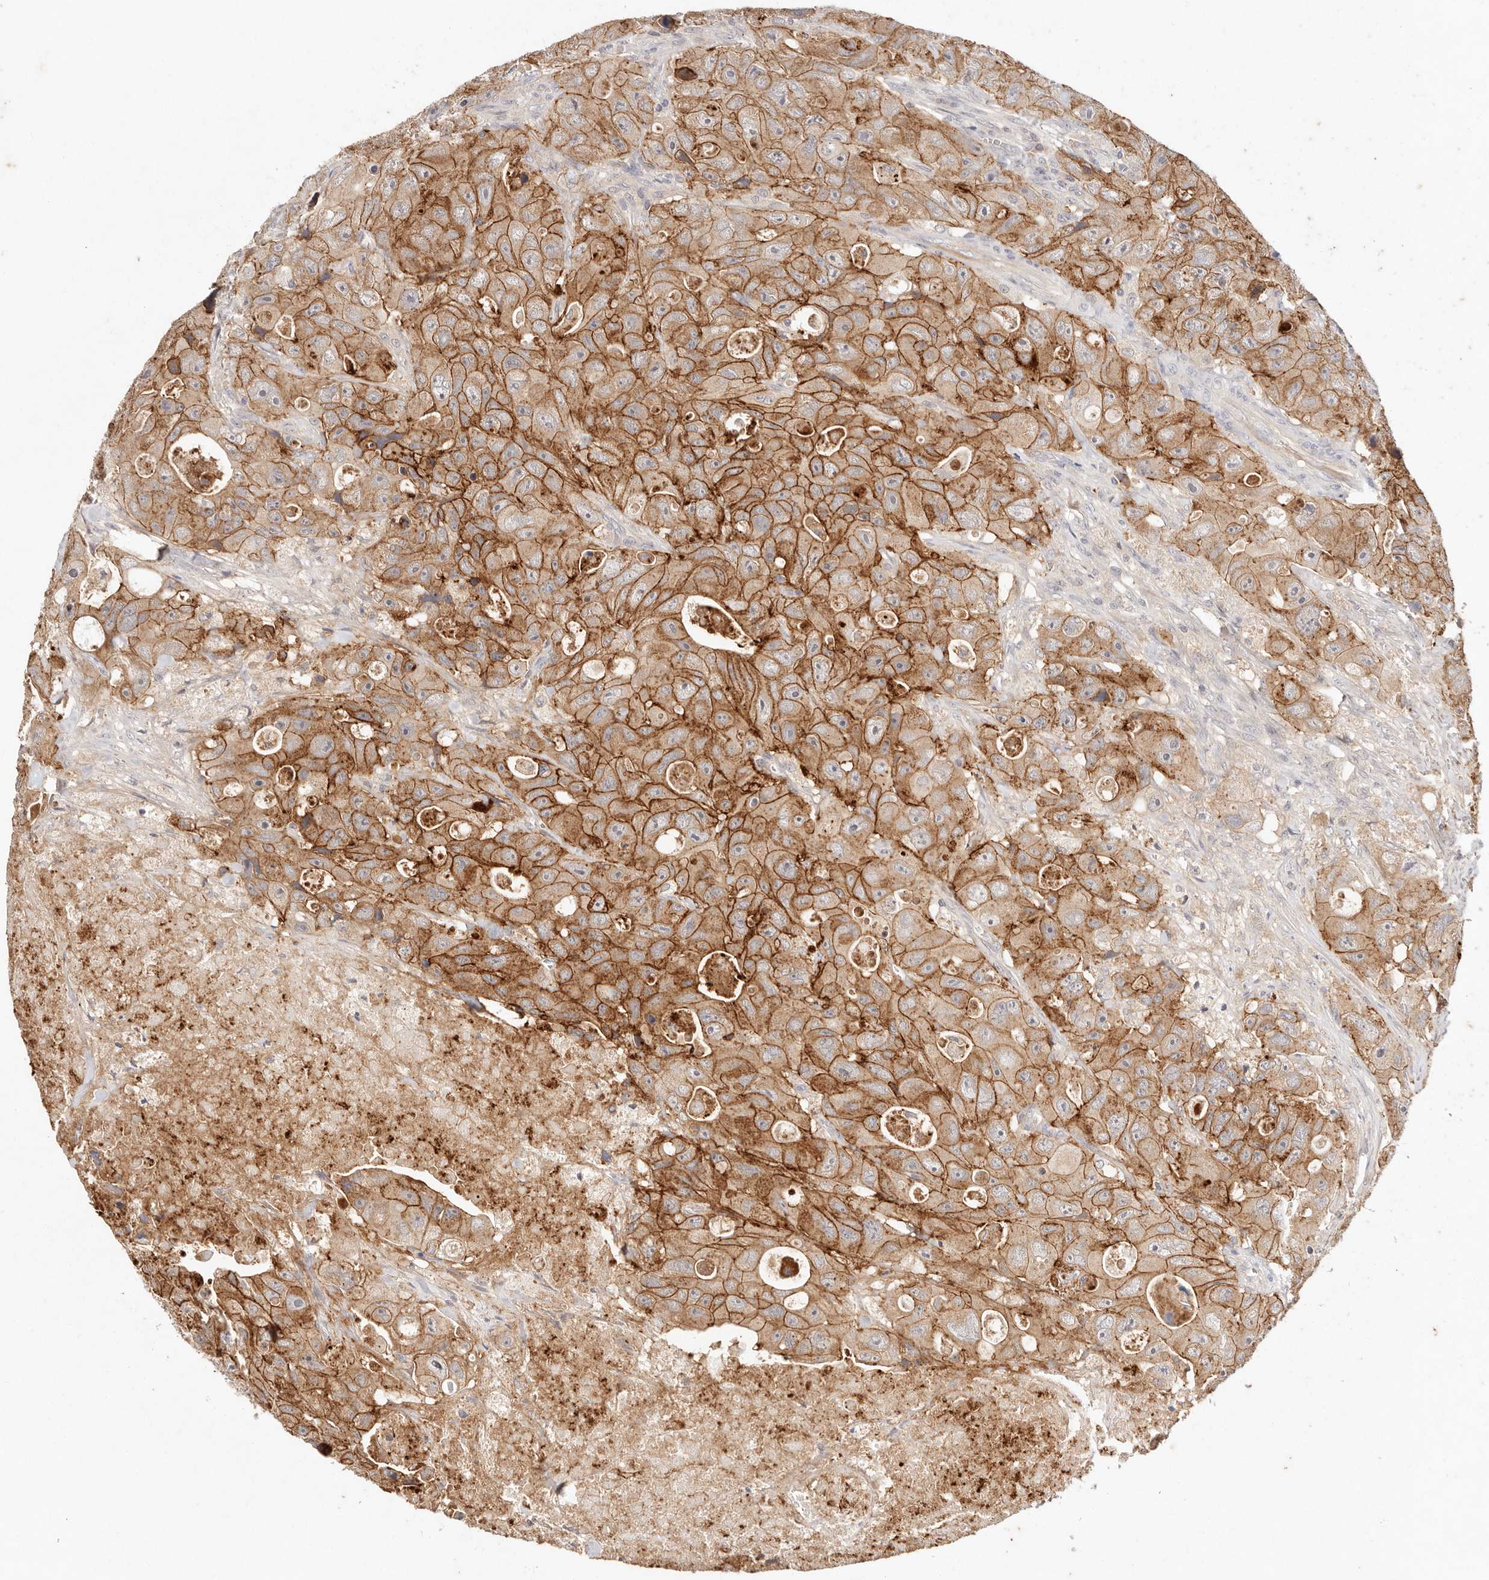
{"staining": {"intensity": "strong", "quantity": "25%-75%", "location": "cytoplasmic/membranous"}, "tissue": "colorectal cancer", "cell_type": "Tumor cells", "image_type": "cancer", "snomed": [{"axis": "morphology", "description": "Adenocarcinoma, NOS"}, {"axis": "topography", "description": "Colon"}], "caption": "Strong cytoplasmic/membranous protein expression is present in approximately 25%-75% of tumor cells in colorectal cancer.", "gene": "CXADR", "patient": {"sex": "female", "age": 46}}